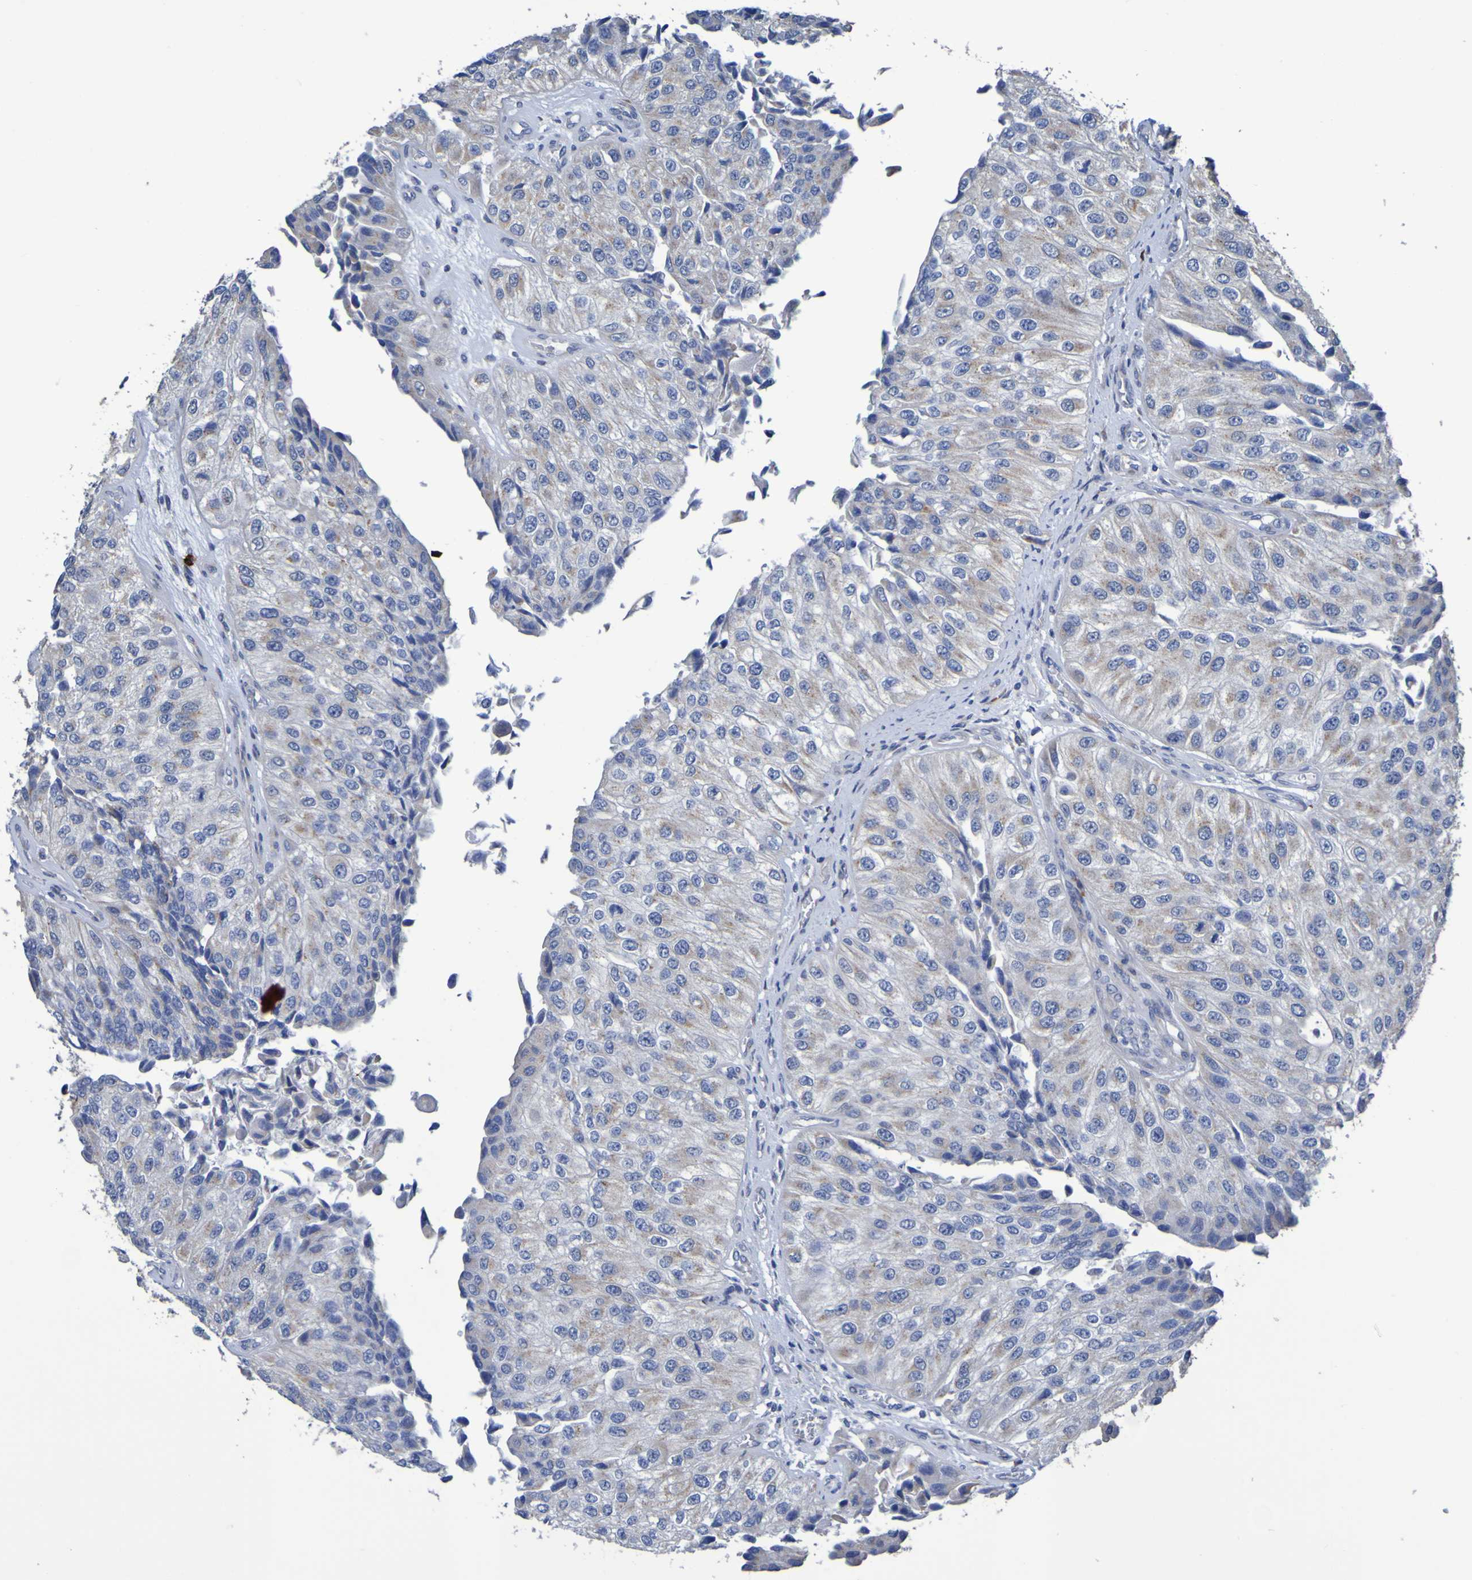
{"staining": {"intensity": "weak", "quantity": "25%-75%", "location": "cytoplasmic/membranous"}, "tissue": "urothelial cancer", "cell_type": "Tumor cells", "image_type": "cancer", "snomed": [{"axis": "morphology", "description": "Urothelial carcinoma, High grade"}, {"axis": "topography", "description": "Kidney"}, {"axis": "topography", "description": "Urinary bladder"}], "caption": "Tumor cells reveal low levels of weak cytoplasmic/membranous expression in about 25%-75% of cells in human high-grade urothelial carcinoma. The protein is stained brown, and the nuclei are stained in blue (DAB (3,3'-diaminobenzidine) IHC with brightfield microscopy, high magnification).", "gene": "C11orf24", "patient": {"sex": "male", "age": 77}}